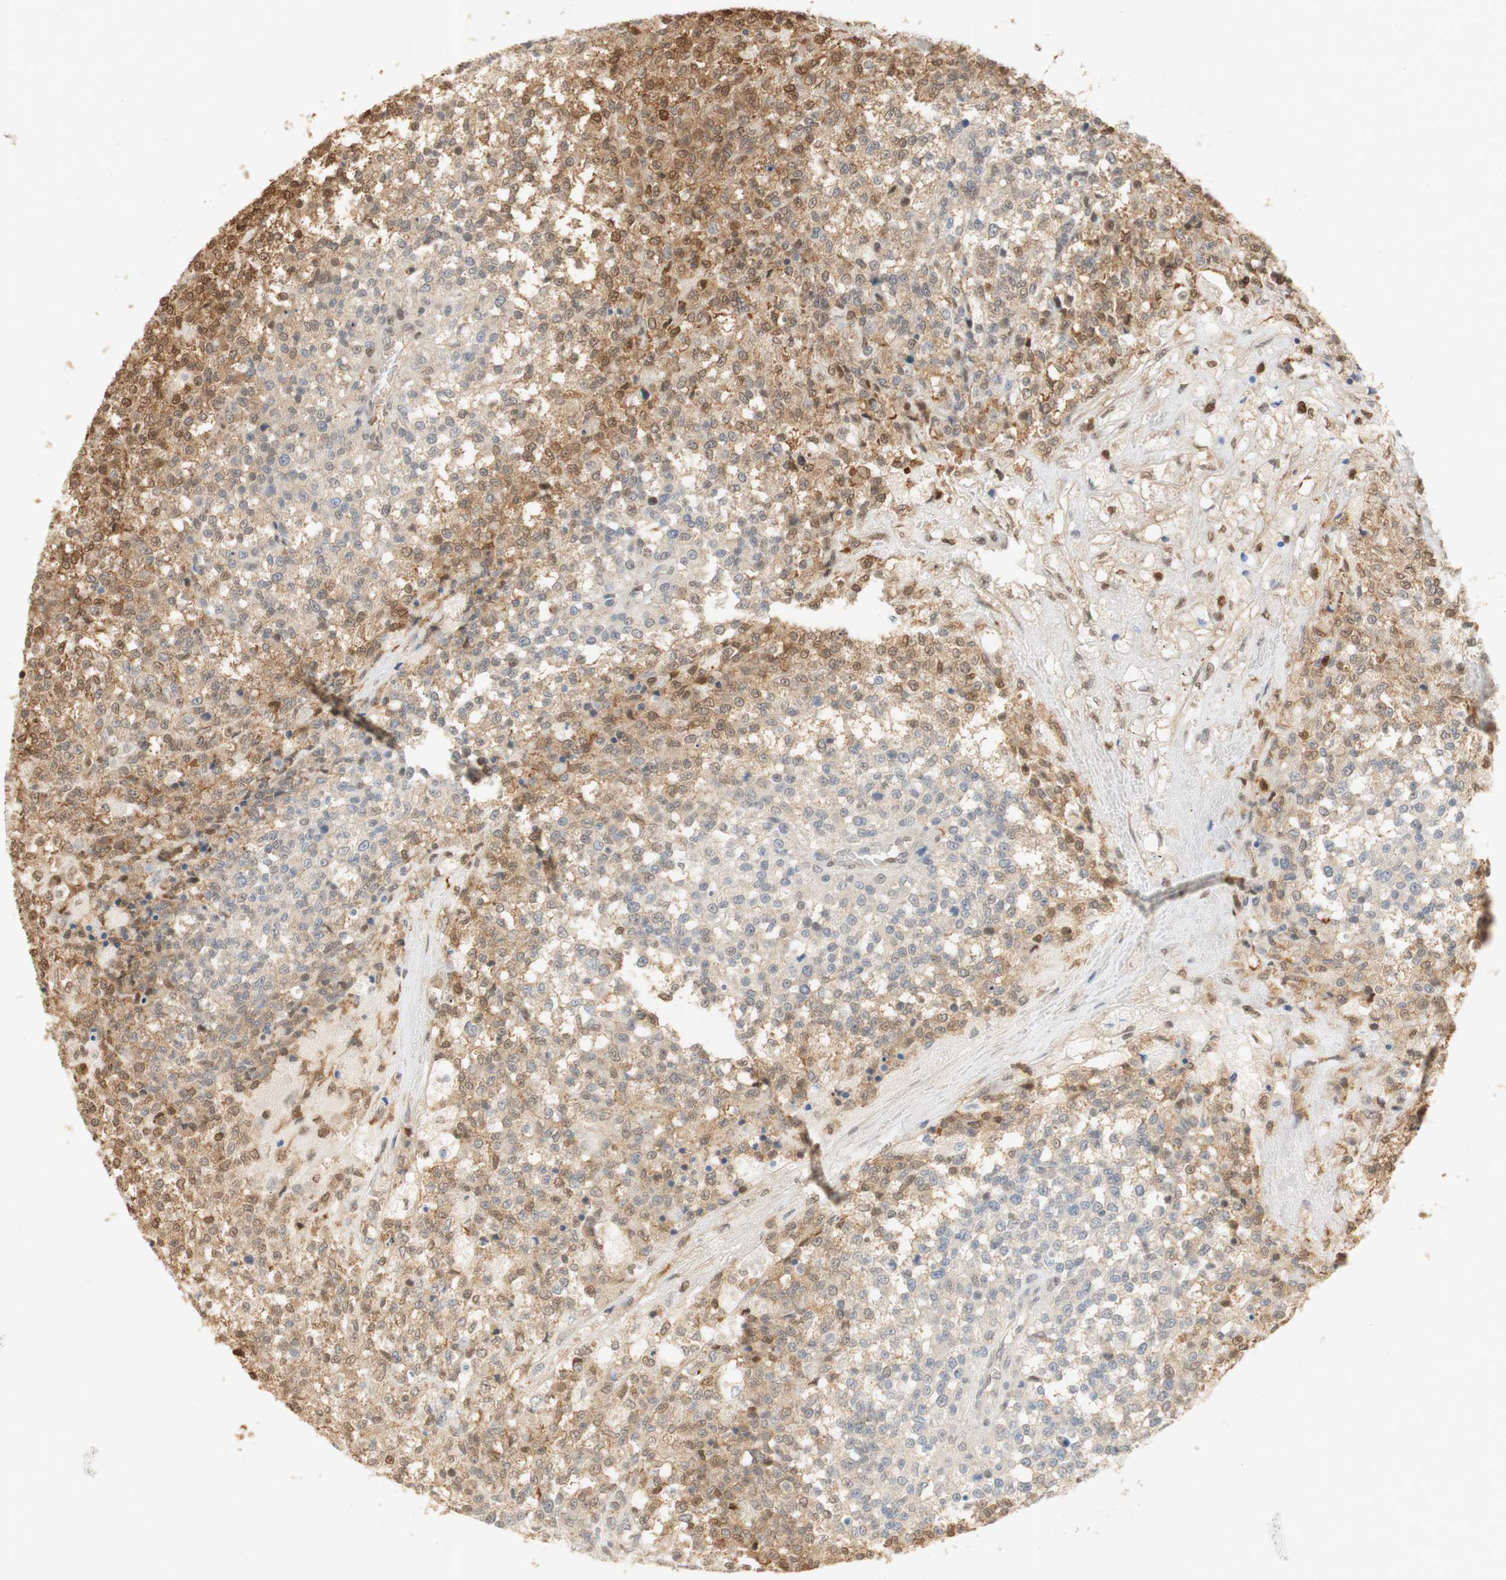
{"staining": {"intensity": "moderate", "quantity": "25%-75%", "location": "cytoplasmic/membranous,nuclear"}, "tissue": "testis cancer", "cell_type": "Tumor cells", "image_type": "cancer", "snomed": [{"axis": "morphology", "description": "Seminoma, NOS"}, {"axis": "topography", "description": "Testis"}], "caption": "DAB immunohistochemical staining of testis seminoma displays moderate cytoplasmic/membranous and nuclear protein positivity in about 25%-75% of tumor cells.", "gene": "NAP1L4", "patient": {"sex": "male", "age": 59}}